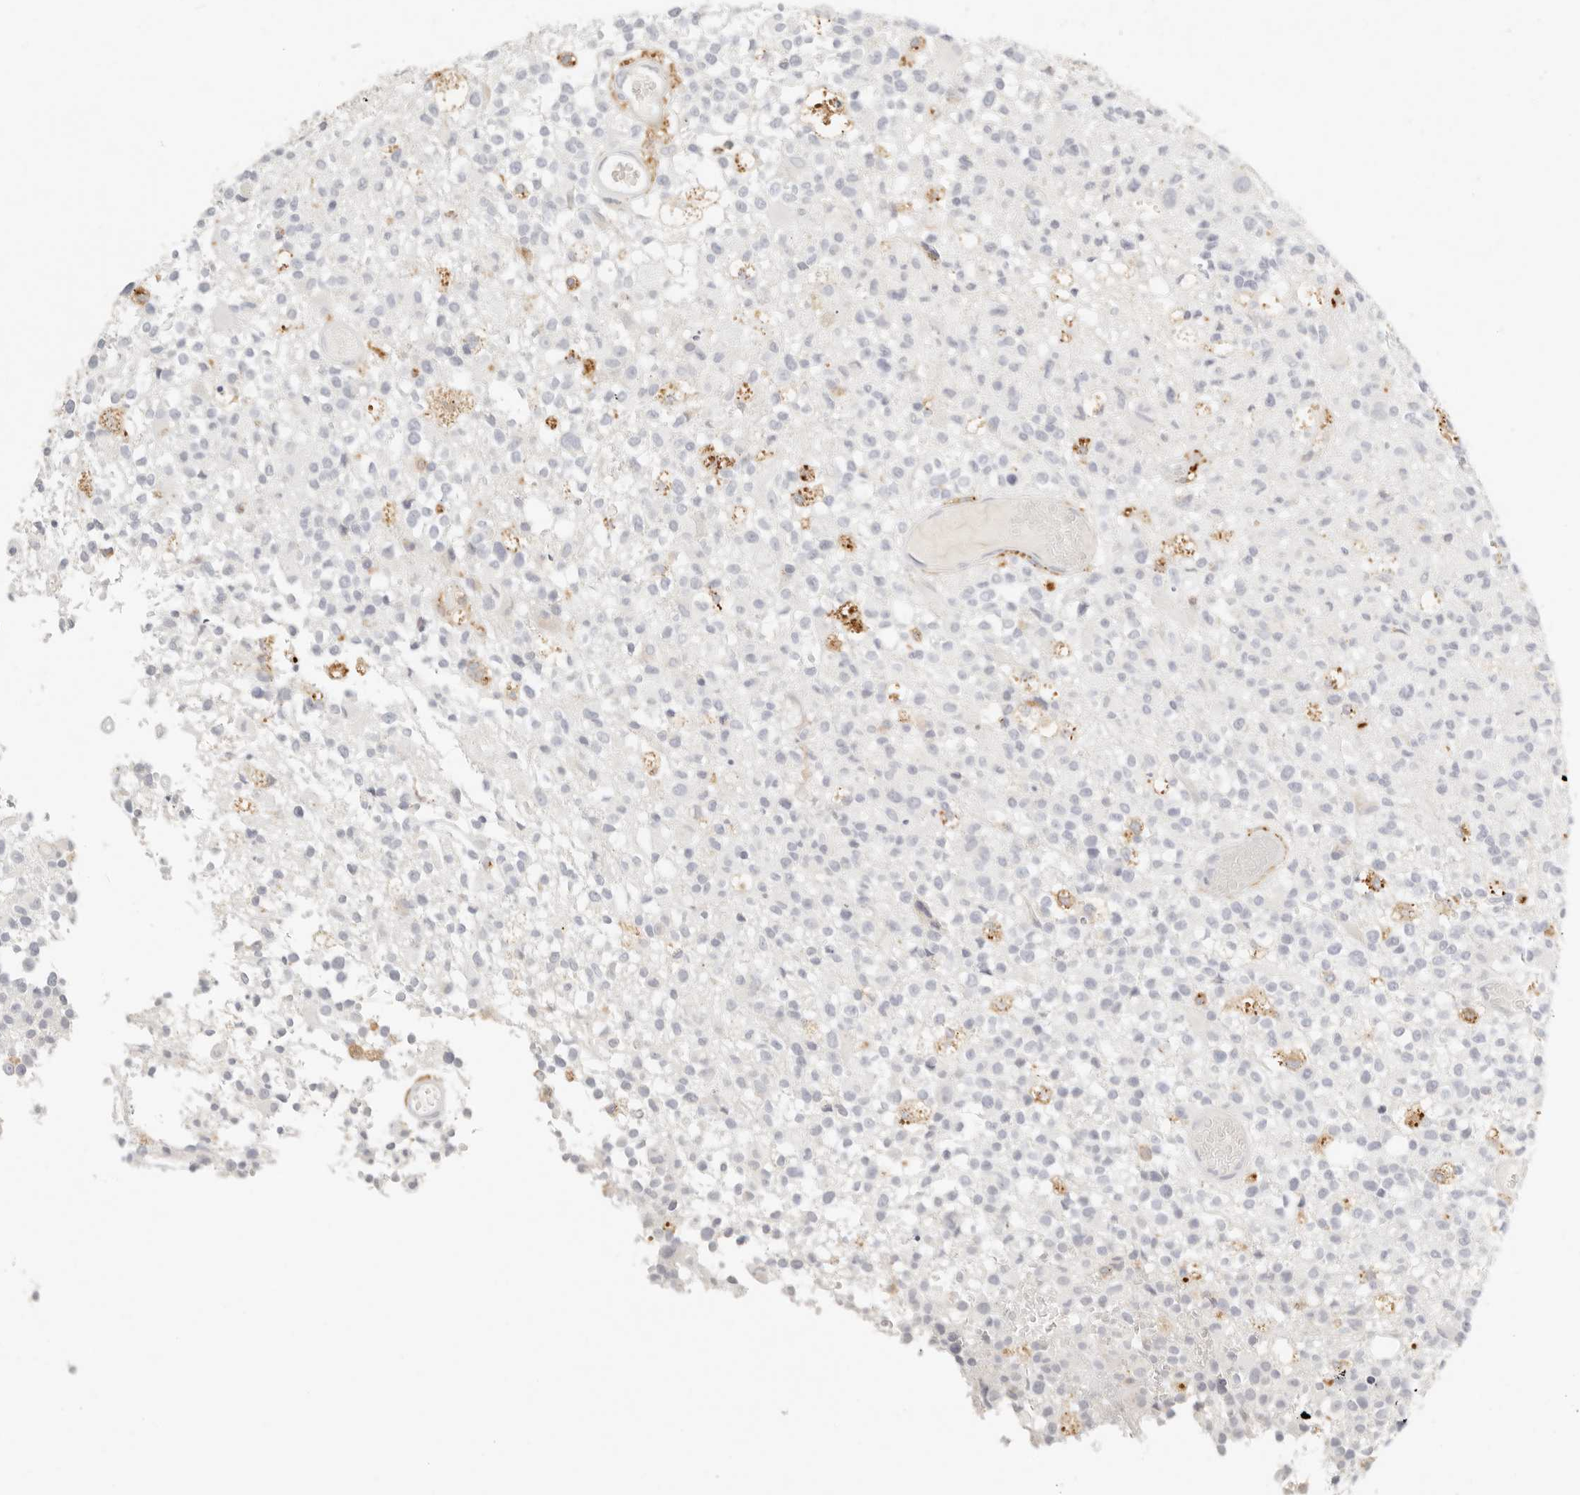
{"staining": {"intensity": "negative", "quantity": "none", "location": "none"}, "tissue": "glioma", "cell_type": "Tumor cells", "image_type": "cancer", "snomed": [{"axis": "morphology", "description": "Glioma, malignant, High grade"}, {"axis": "morphology", "description": "Glioblastoma, NOS"}, {"axis": "topography", "description": "Brain"}], "caption": "The image displays no staining of tumor cells in glioma. (DAB IHC visualized using brightfield microscopy, high magnification).", "gene": "RNASET2", "patient": {"sex": "male", "age": 60}}